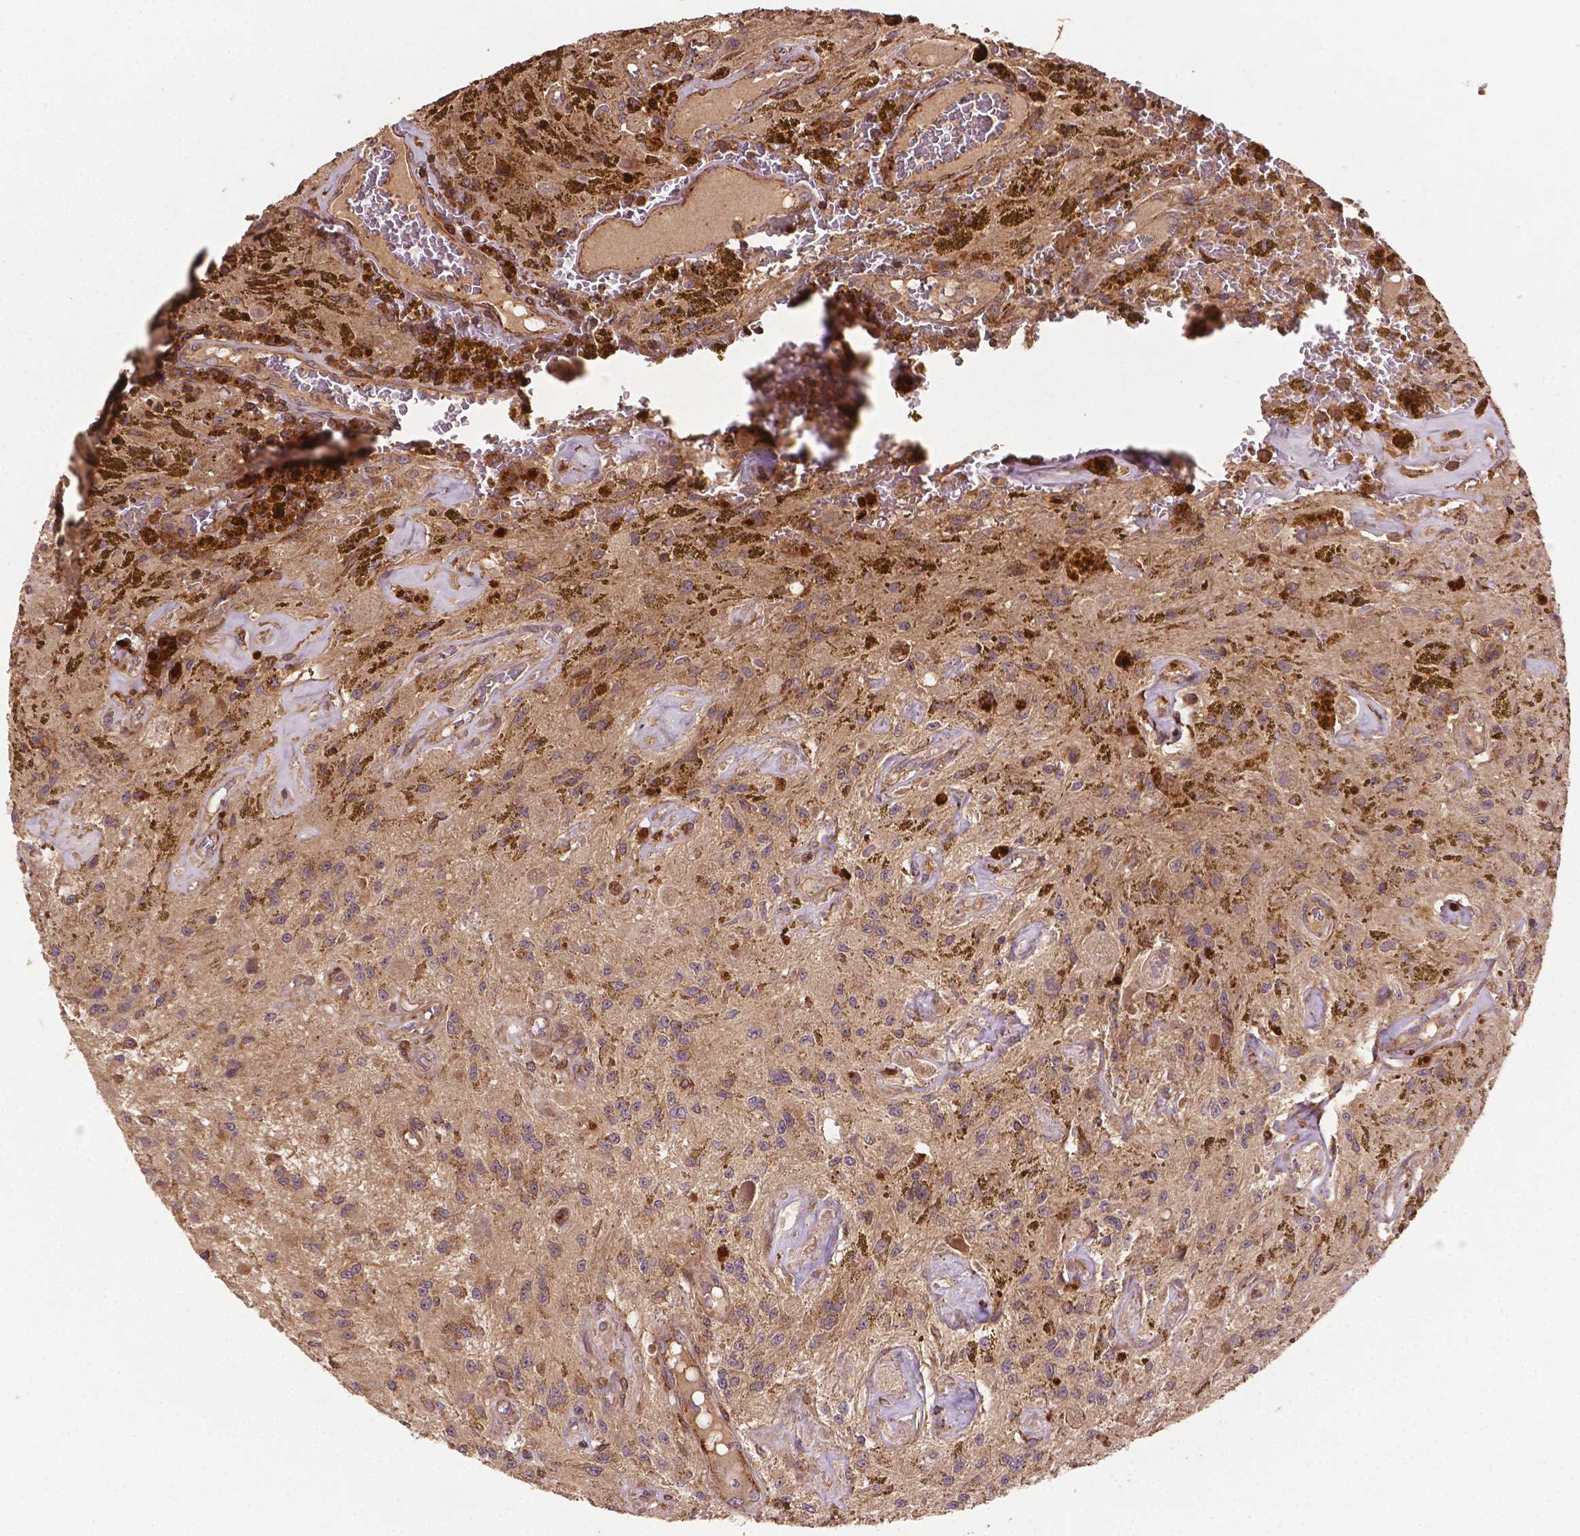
{"staining": {"intensity": "moderate", "quantity": "25%-75%", "location": "cytoplasmic/membranous"}, "tissue": "glioma", "cell_type": "Tumor cells", "image_type": "cancer", "snomed": [{"axis": "morphology", "description": "Glioma, malignant, Low grade"}, {"axis": "topography", "description": "Cerebellum"}], "caption": "Human glioma stained with a protein marker exhibits moderate staining in tumor cells.", "gene": "ZMYND19", "patient": {"sex": "female", "age": 14}}